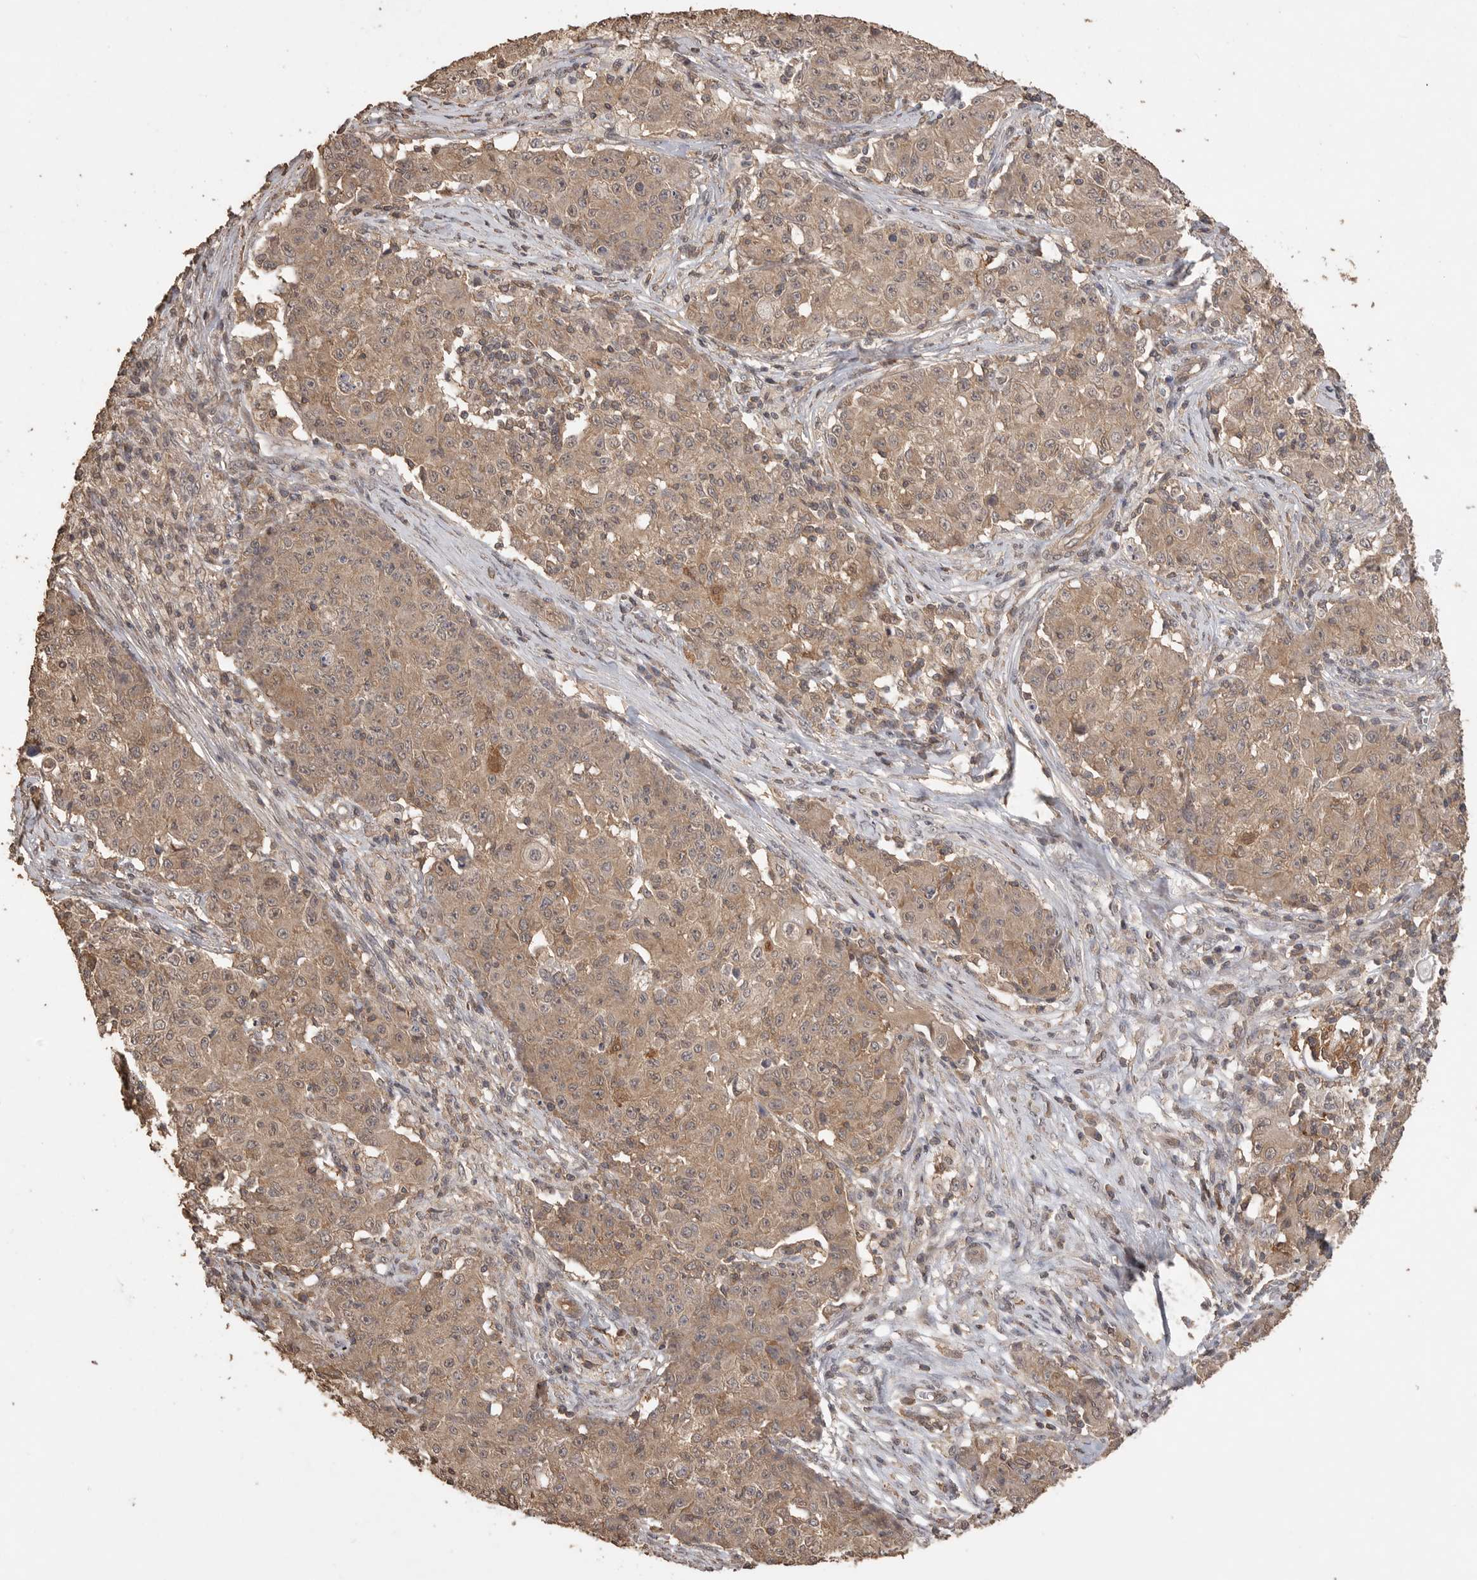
{"staining": {"intensity": "weak", "quantity": ">75%", "location": "cytoplasmic/membranous"}, "tissue": "ovarian cancer", "cell_type": "Tumor cells", "image_type": "cancer", "snomed": [{"axis": "morphology", "description": "Carcinoma, endometroid"}, {"axis": "topography", "description": "Ovary"}], "caption": "Immunohistochemical staining of ovarian cancer (endometroid carcinoma) displays low levels of weak cytoplasmic/membranous protein staining in approximately >75% of tumor cells. (Brightfield microscopy of DAB IHC at high magnification).", "gene": "MAP2K1", "patient": {"sex": "female", "age": 42}}